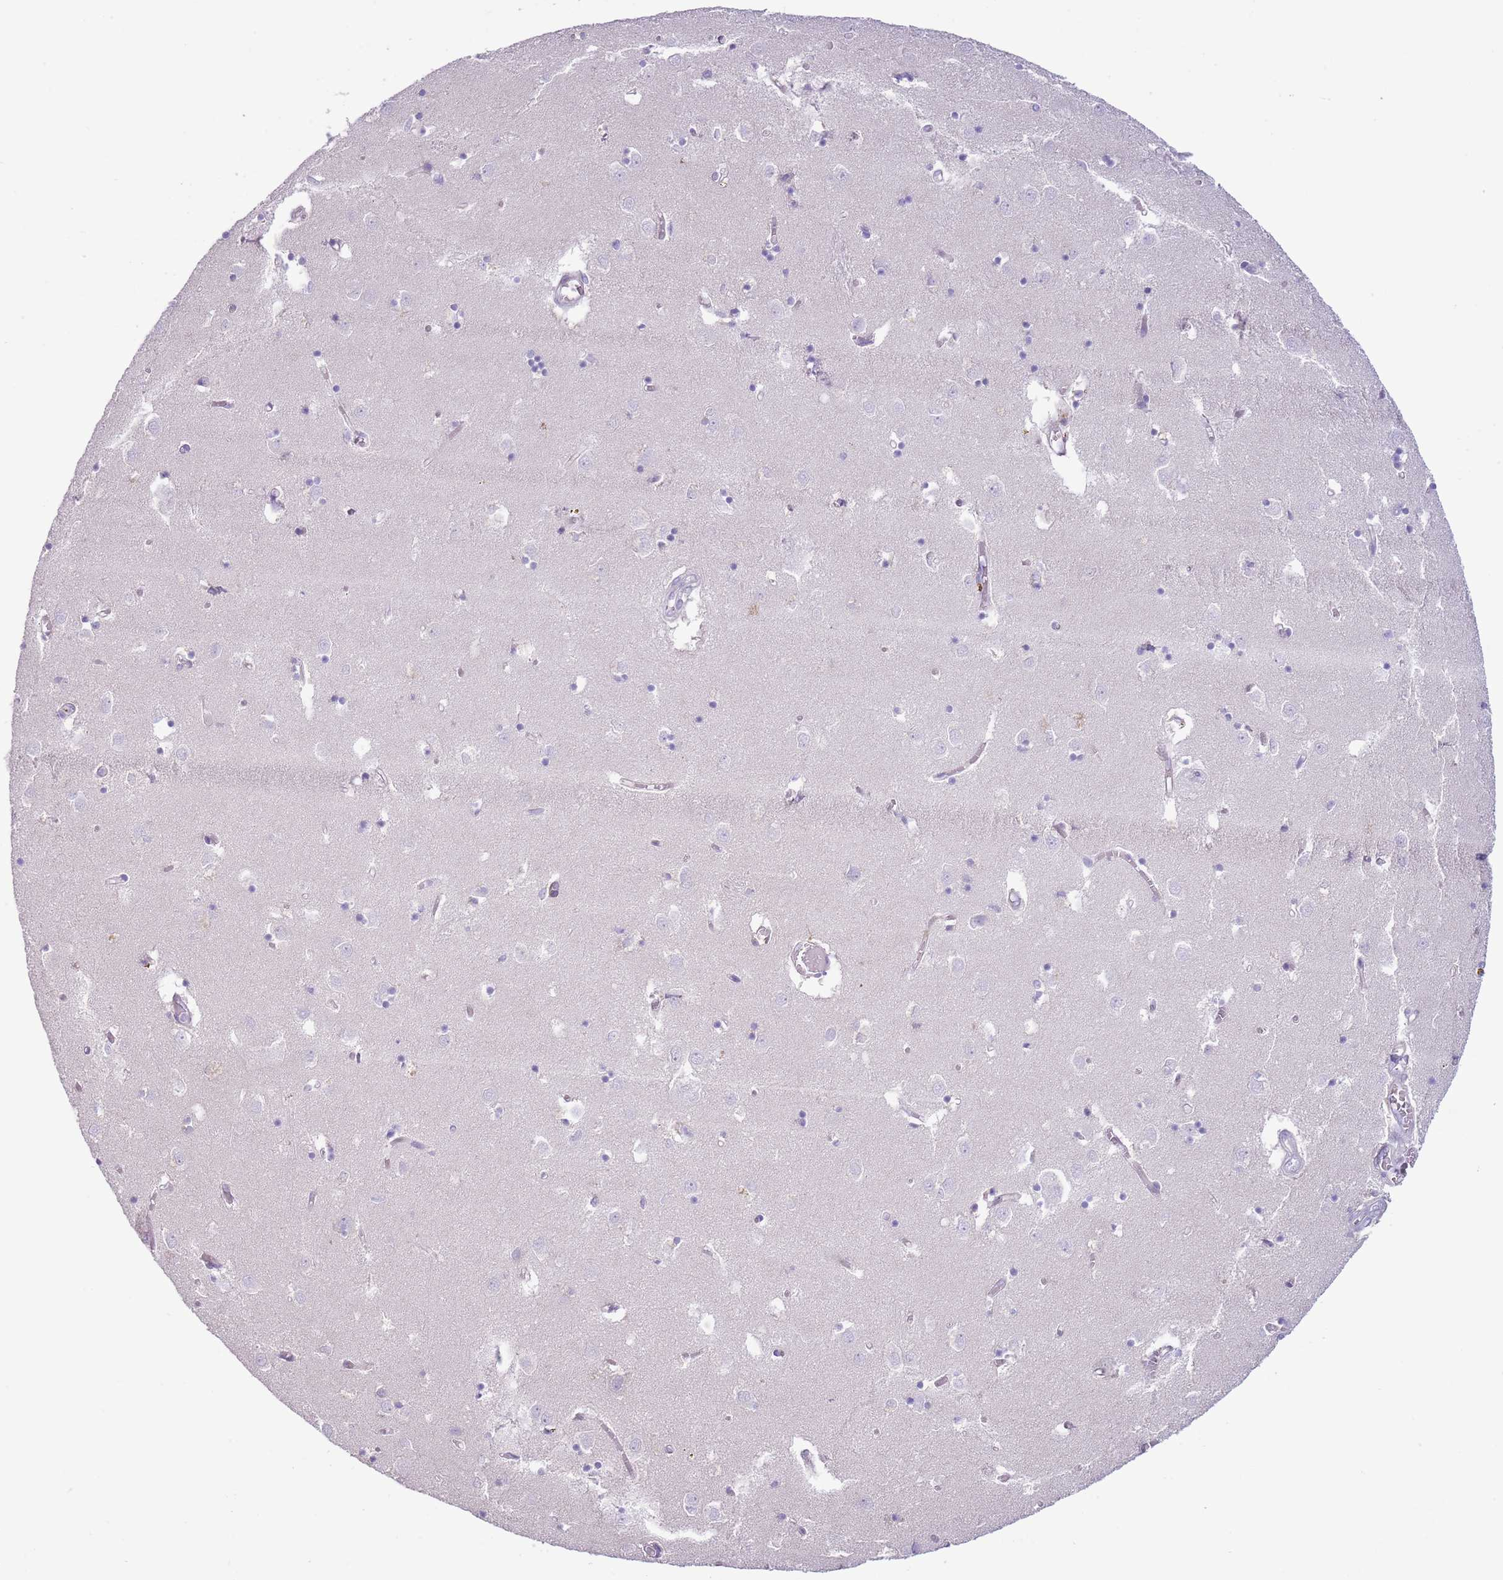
{"staining": {"intensity": "negative", "quantity": "none", "location": "none"}, "tissue": "caudate", "cell_type": "Glial cells", "image_type": "normal", "snomed": [{"axis": "morphology", "description": "Normal tissue, NOS"}, {"axis": "topography", "description": "Lateral ventricle wall"}], "caption": "DAB (3,3'-diaminobenzidine) immunohistochemical staining of normal caudate displays no significant staining in glial cells. (DAB (3,3'-diaminobenzidine) immunohistochemistry with hematoxylin counter stain).", "gene": "CFH", "patient": {"sex": "male", "age": 70}}